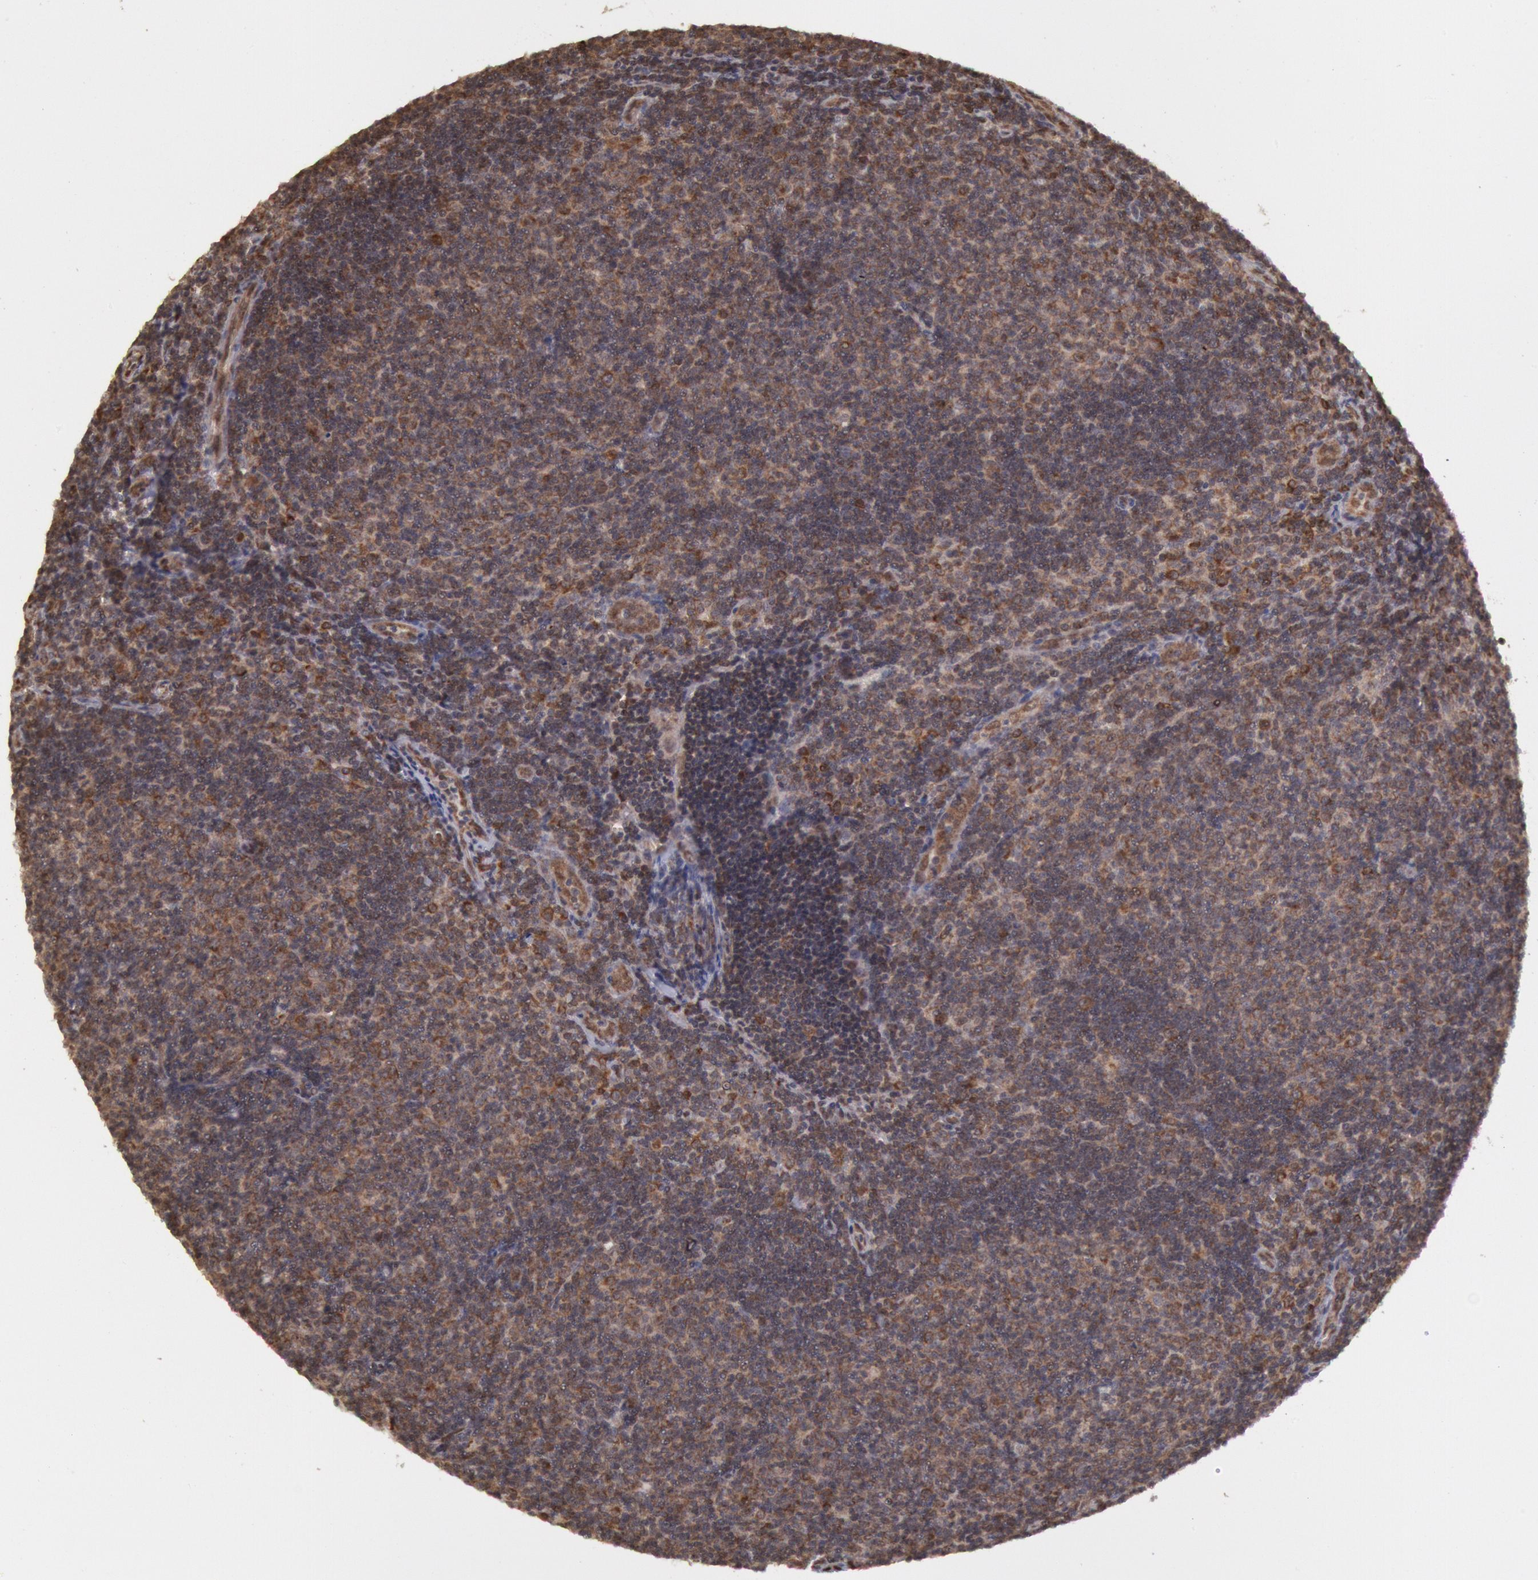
{"staining": {"intensity": "moderate", "quantity": "25%-75%", "location": "cytoplasmic/membranous"}, "tissue": "lymphoma", "cell_type": "Tumor cells", "image_type": "cancer", "snomed": [{"axis": "morphology", "description": "Malignant lymphoma, non-Hodgkin's type, Low grade"}, {"axis": "topography", "description": "Lymph node"}], "caption": "About 25%-75% of tumor cells in low-grade malignant lymphoma, non-Hodgkin's type exhibit moderate cytoplasmic/membranous protein positivity as visualized by brown immunohistochemical staining.", "gene": "STX17", "patient": {"sex": "male", "age": 49}}